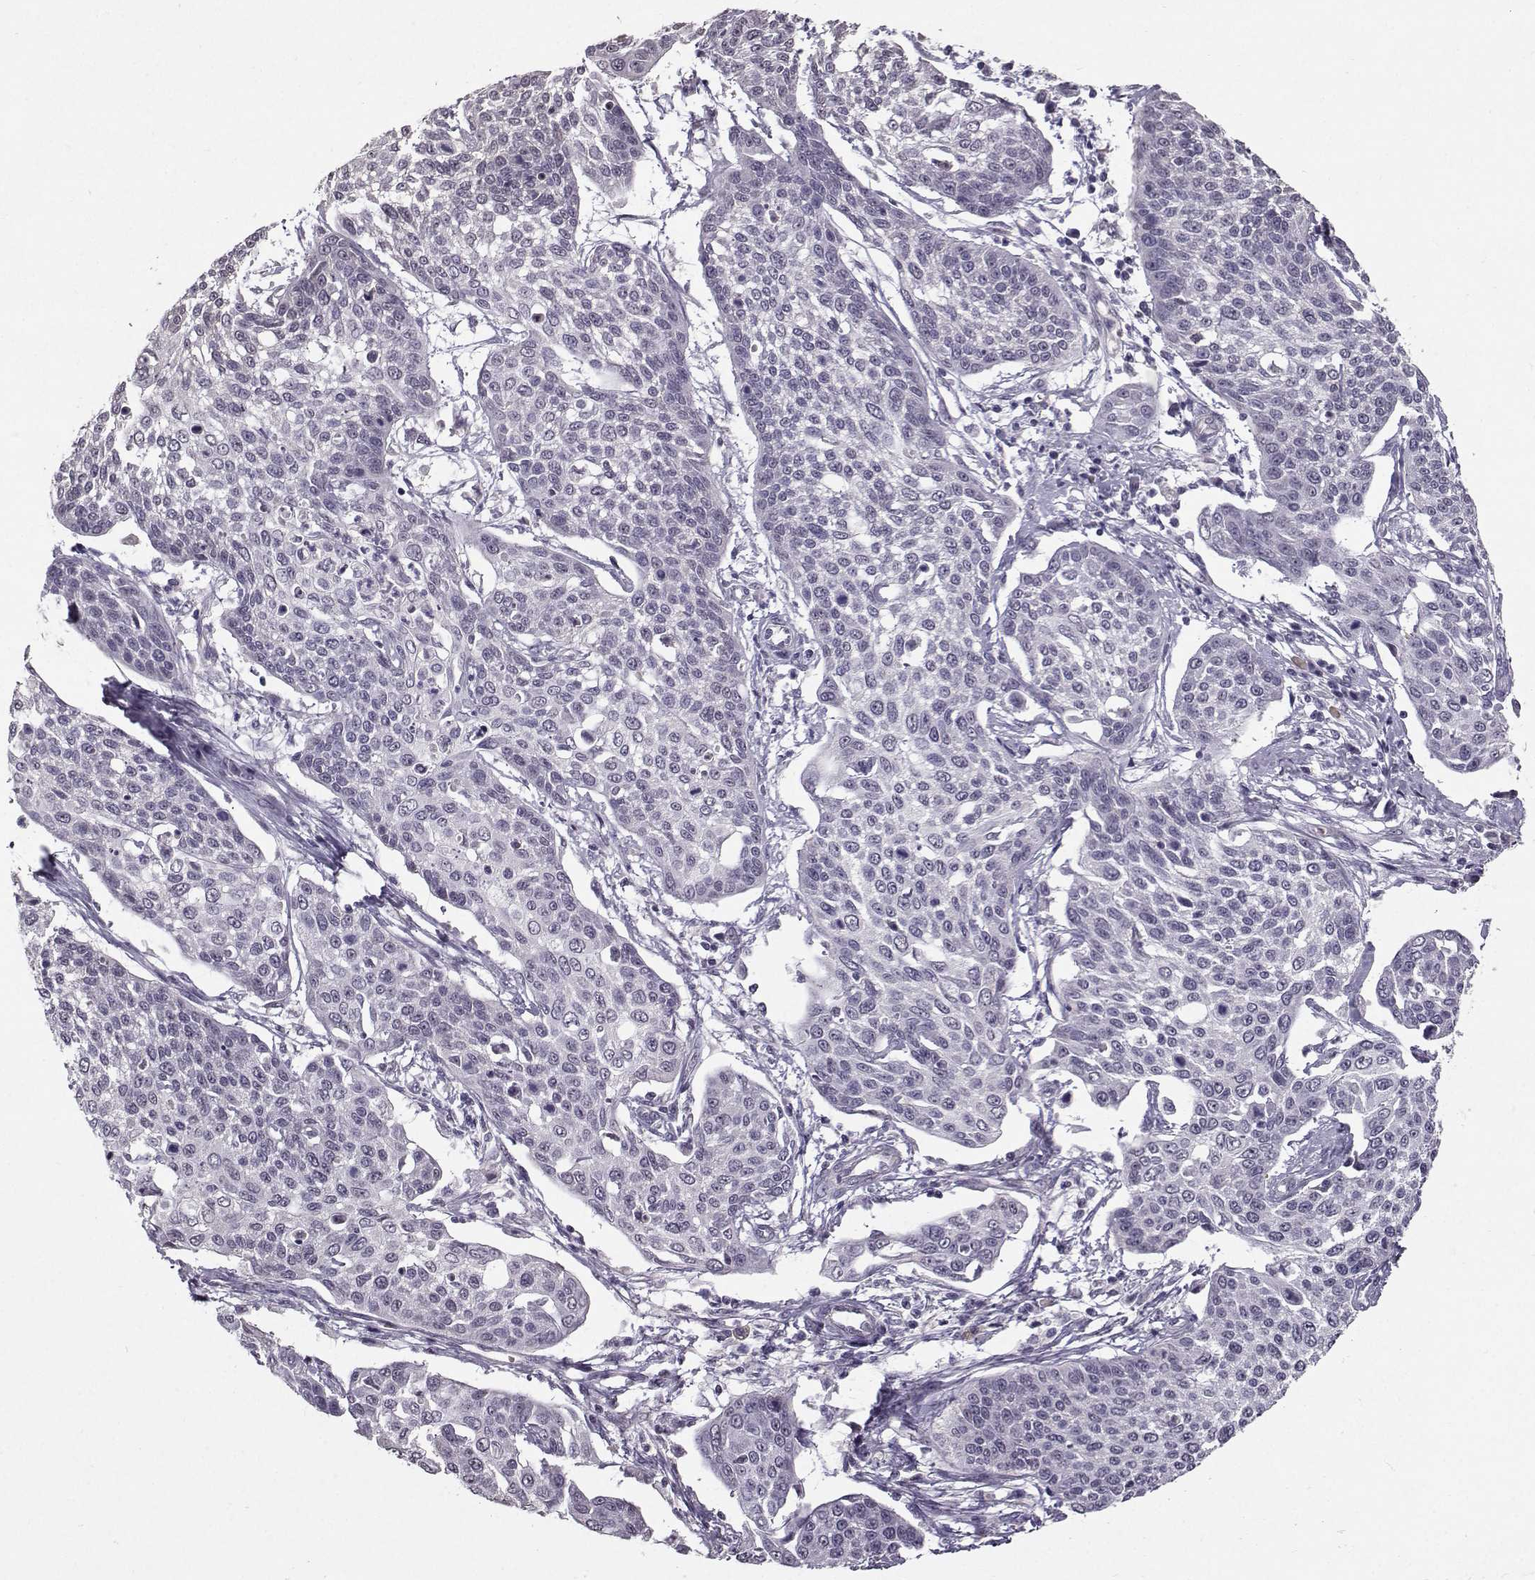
{"staining": {"intensity": "negative", "quantity": "none", "location": "none"}, "tissue": "cervical cancer", "cell_type": "Tumor cells", "image_type": "cancer", "snomed": [{"axis": "morphology", "description": "Squamous cell carcinoma, NOS"}, {"axis": "topography", "description": "Cervix"}], "caption": "This is a image of immunohistochemistry (IHC) staining of squamous cell carcinoma (cervical), which shows no positivity in tumor cells.", "gene": "TSPYL5", "patient": {"sex": "female", "age": 34}}